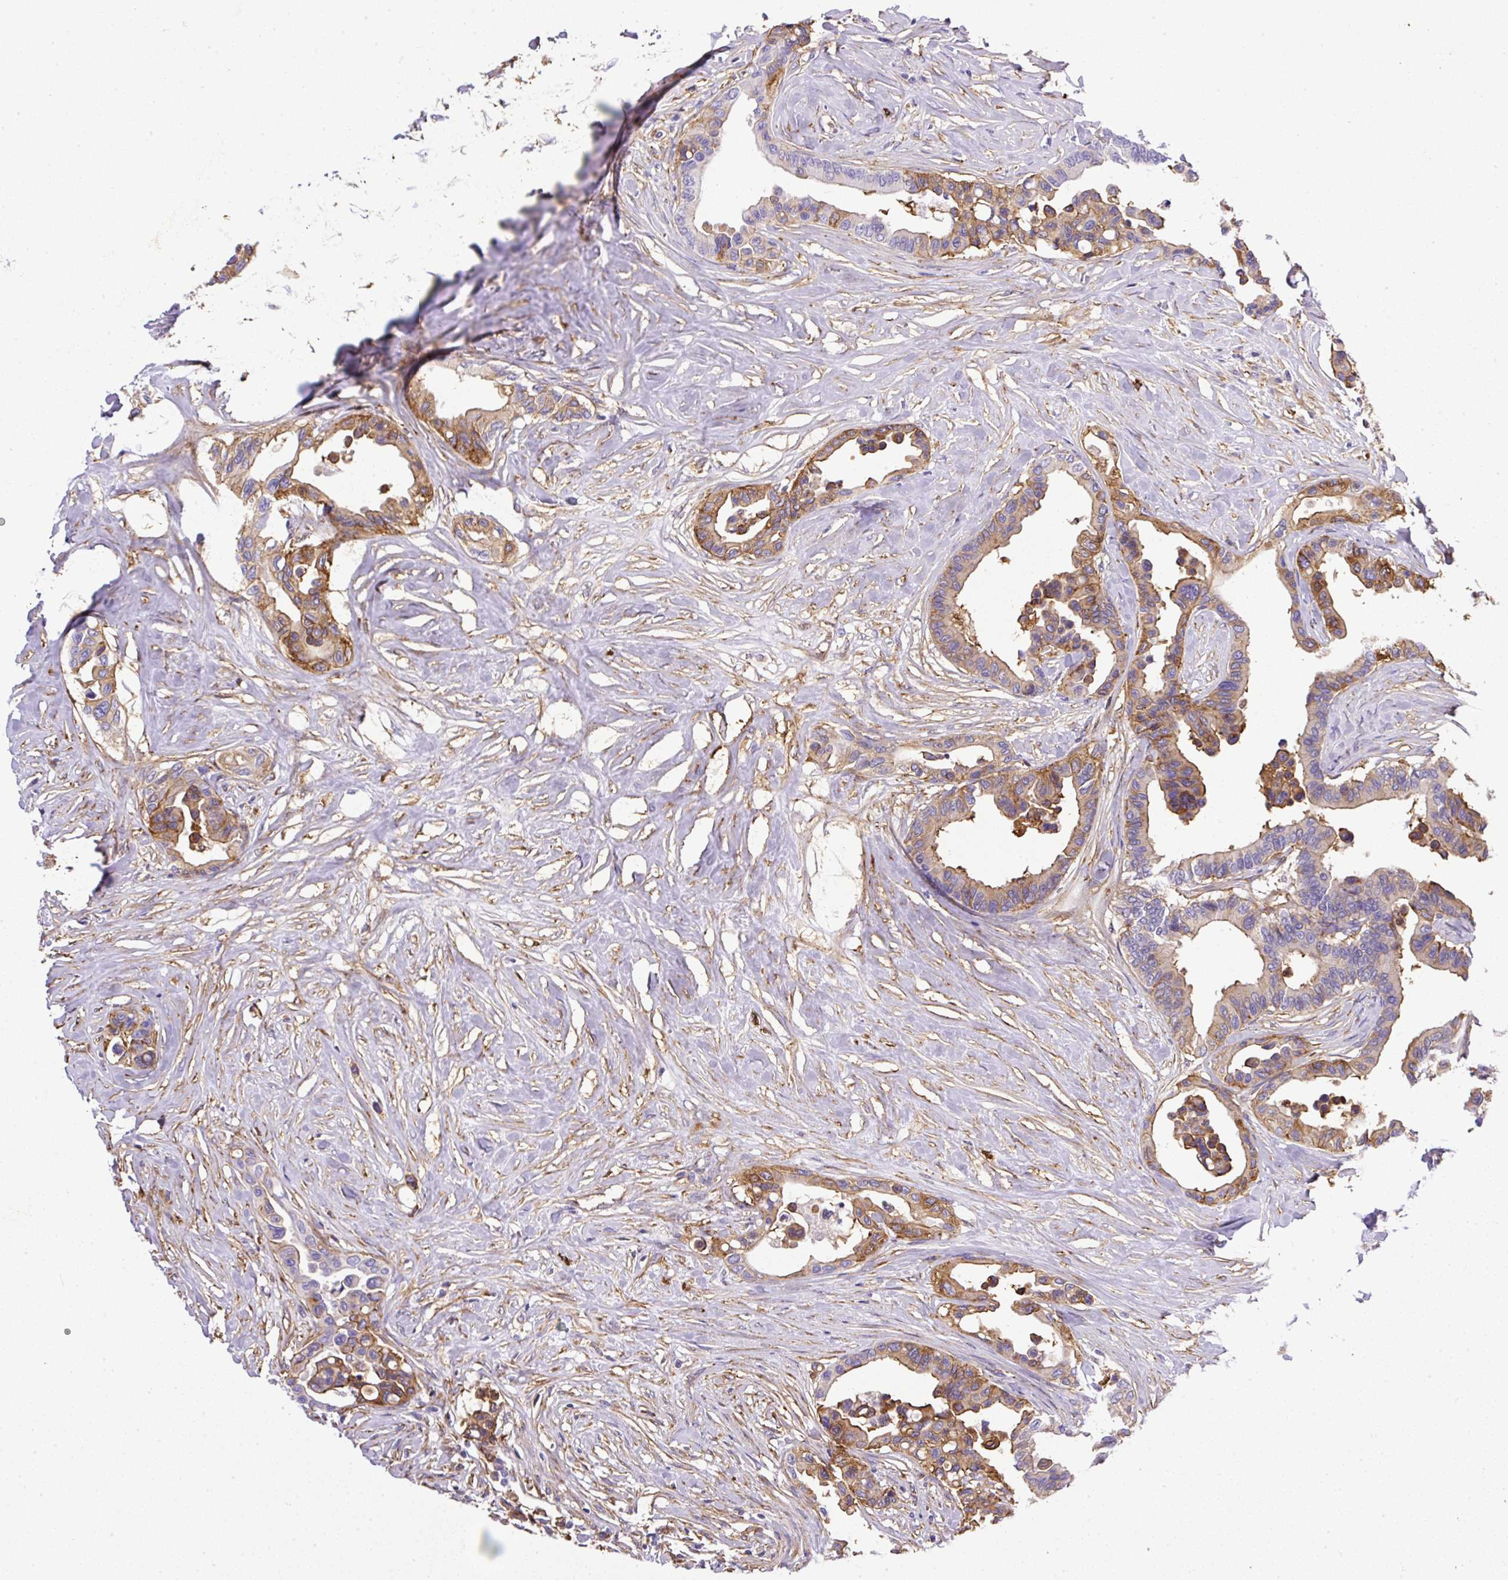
{"staining": {"intensity": "moderate", "quantity": "25%-75%", "location": "cytoplasmic/membranous"}, "tissue": "colorectal cancer", "cell_type": "Tumor cells", "image_type": "cancer", "snomed": [{"axis": "morphology", "description": "Normal tissue, NOS"}, {"axis": "morphology", "description": "Adenocarcinoma, NOS"}, {"axis": "topography", "description": "Colon"}], "caption": "IHC micrograph of human colorectal adenocarcinoma stained for a protein (brown), which exhibits medium levels of moderate cytoplasmic/membranous expression in approximately 25%-75% of tumor cells.", "gene": "MAGEB5", "patient": {"sex": "male", "age": 82}}